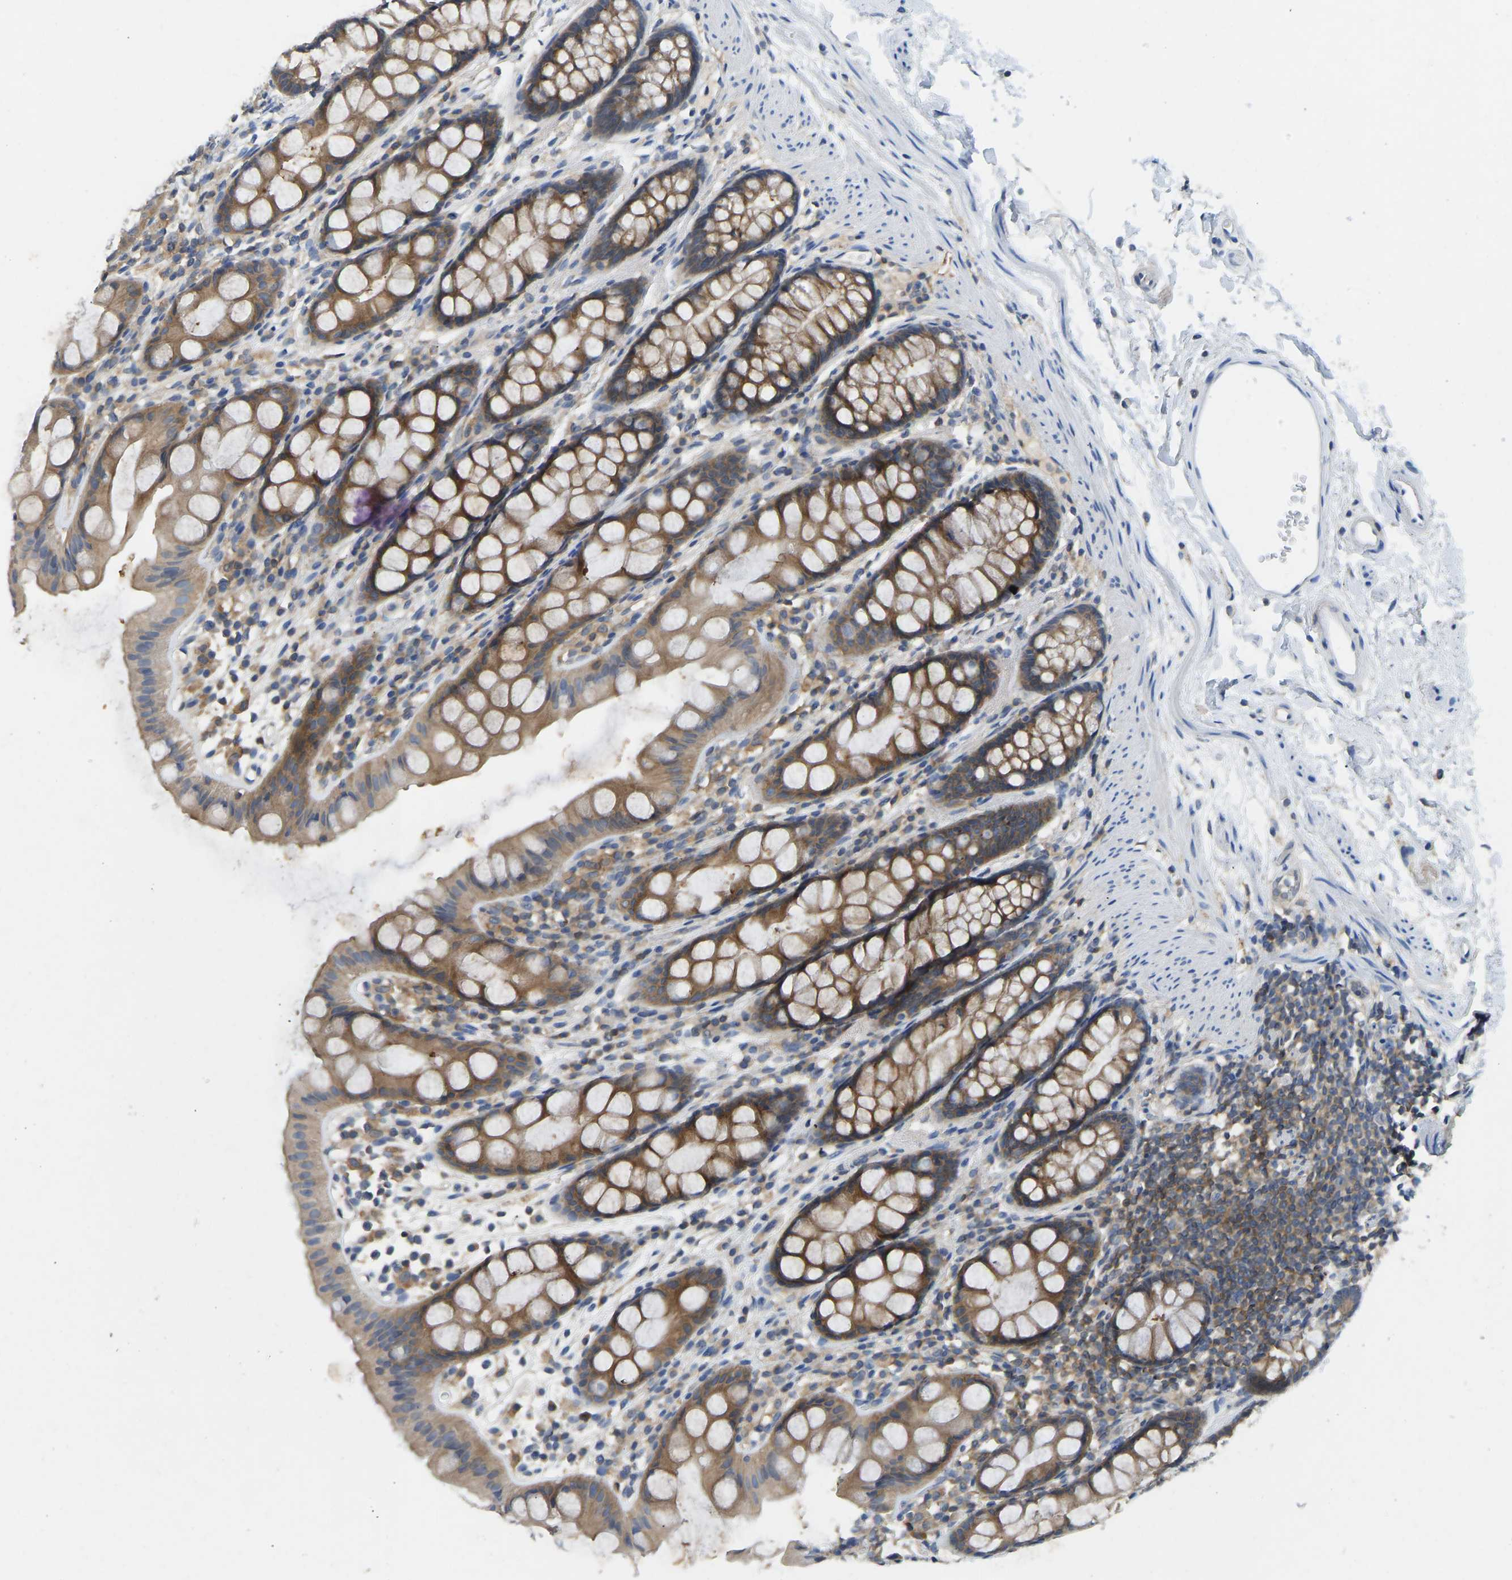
{"staining": {"intensity": "moderate", "quantity": ">75%", "location": "cytoplasmic/membranous"}, "tissue": "rectum", "cell_type": "Glandular cells", "image_type": "normal", "snomed": [{"axis": "morphology", "description": "Normal tissue, NOS"}, {"axis": "topography", "description": "Rectum"}], "caption": "This is a histology image of immunohistochemistry (IHC) staining of normal rectum, which shows moderate positivity in the cytoplasmic/membranous of glandular cells.", "gene": "NDRG3", "patient": {"sex": "female", "age": 65}}